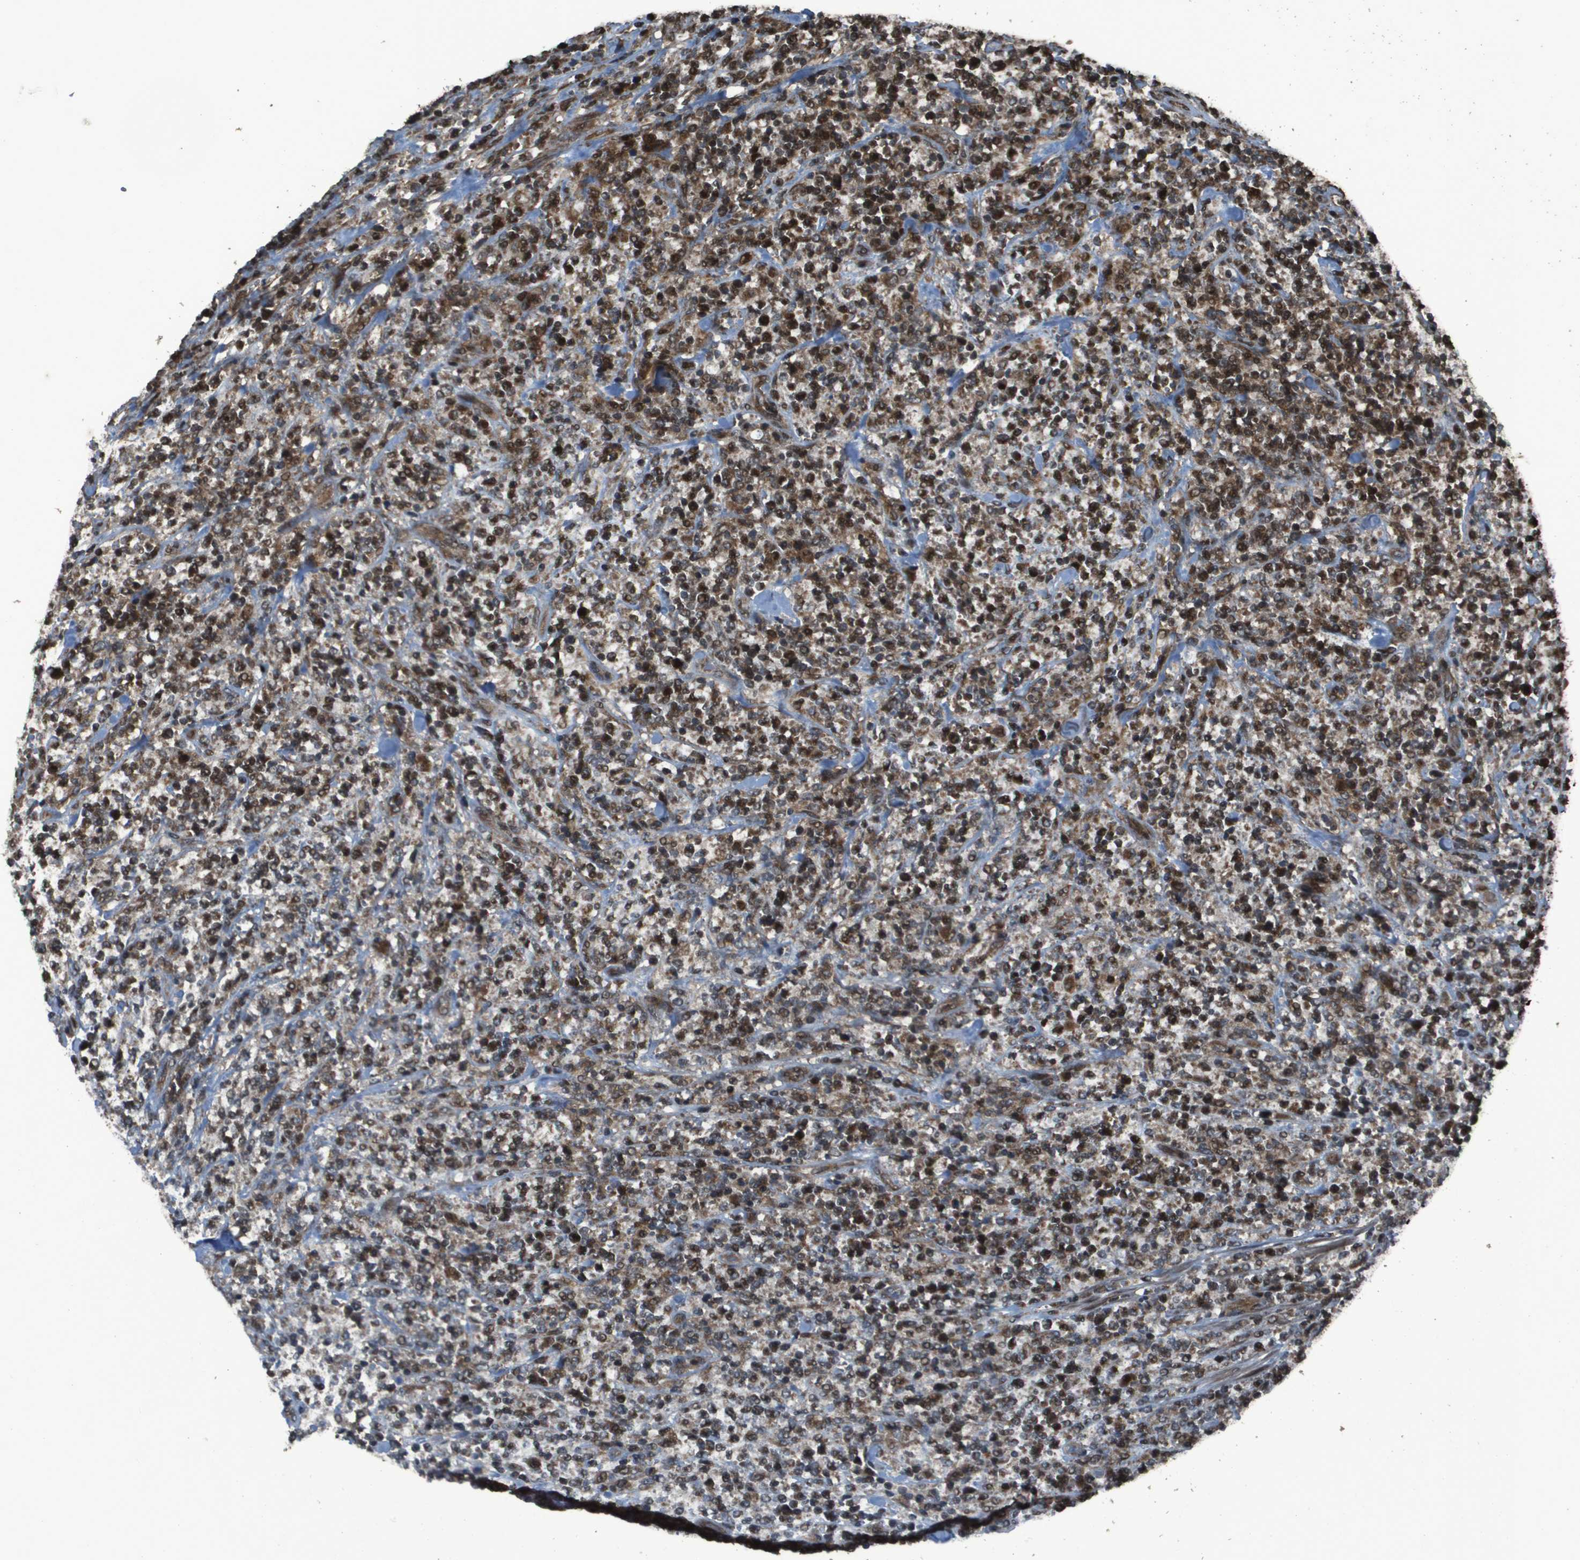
{"staining": {"intensity": "moderate", "quantity": ">75%", "location": "cytoplasmic/membranous"}, "tissue": "lymphoma", "cell_type": "Tumor cells", "image_type": "cancer", "snomed": [{"axis": "morphology", "description": "Malignant lymphoma, non-Hodgkin's type, High grade"}, {"axis": "topography", "description": "Soft tissue"}], "caption": "High-grade malignant lymphoma, non-Hodgkin's type stained for a protein (brown) displays moderate cytoplasmic/membranous positive expression in approximately >75% of tumor cells.", "gene": "FIG4", "patient": {"sex": "male", "age": 18}}